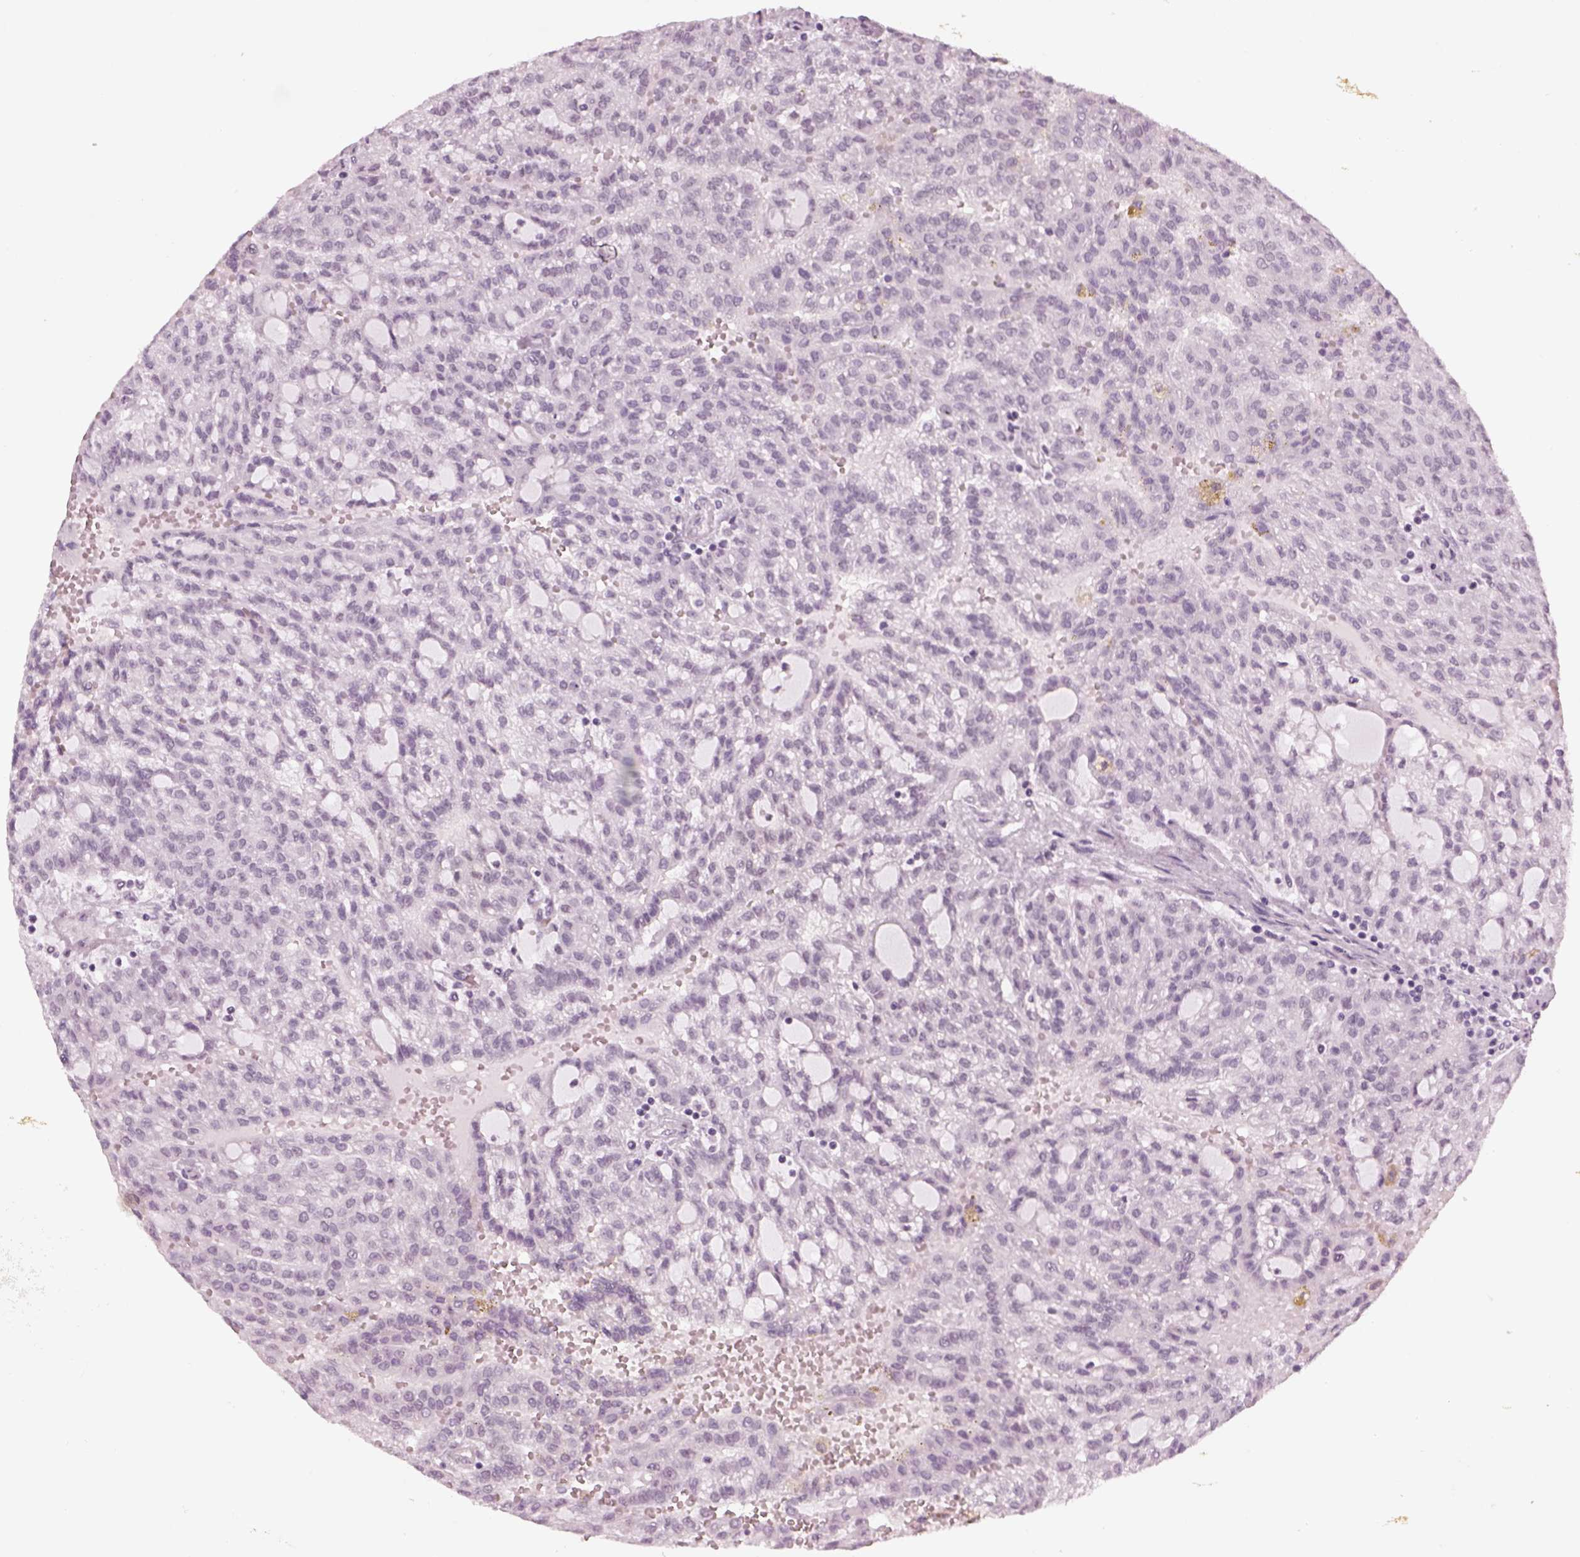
{"staining": {"intensity": "negative", "quantity": "none", "location": "none"}, "tissue": "renal cancer", "cell_type": "Tumor cells", "image_type": "cancer", "snomed": [{"axis": "morphology", "description": "Adenocarcinoma, NOS"}, {"axis": "topography", "description": "Kidney"}], "caption": "Tumor cells show no significant protein expression in renal adenocarcinoma. Nuclei are stained in blue.", "gene": "KCNG2", "patient": {"sex": "male", "age": 63}}